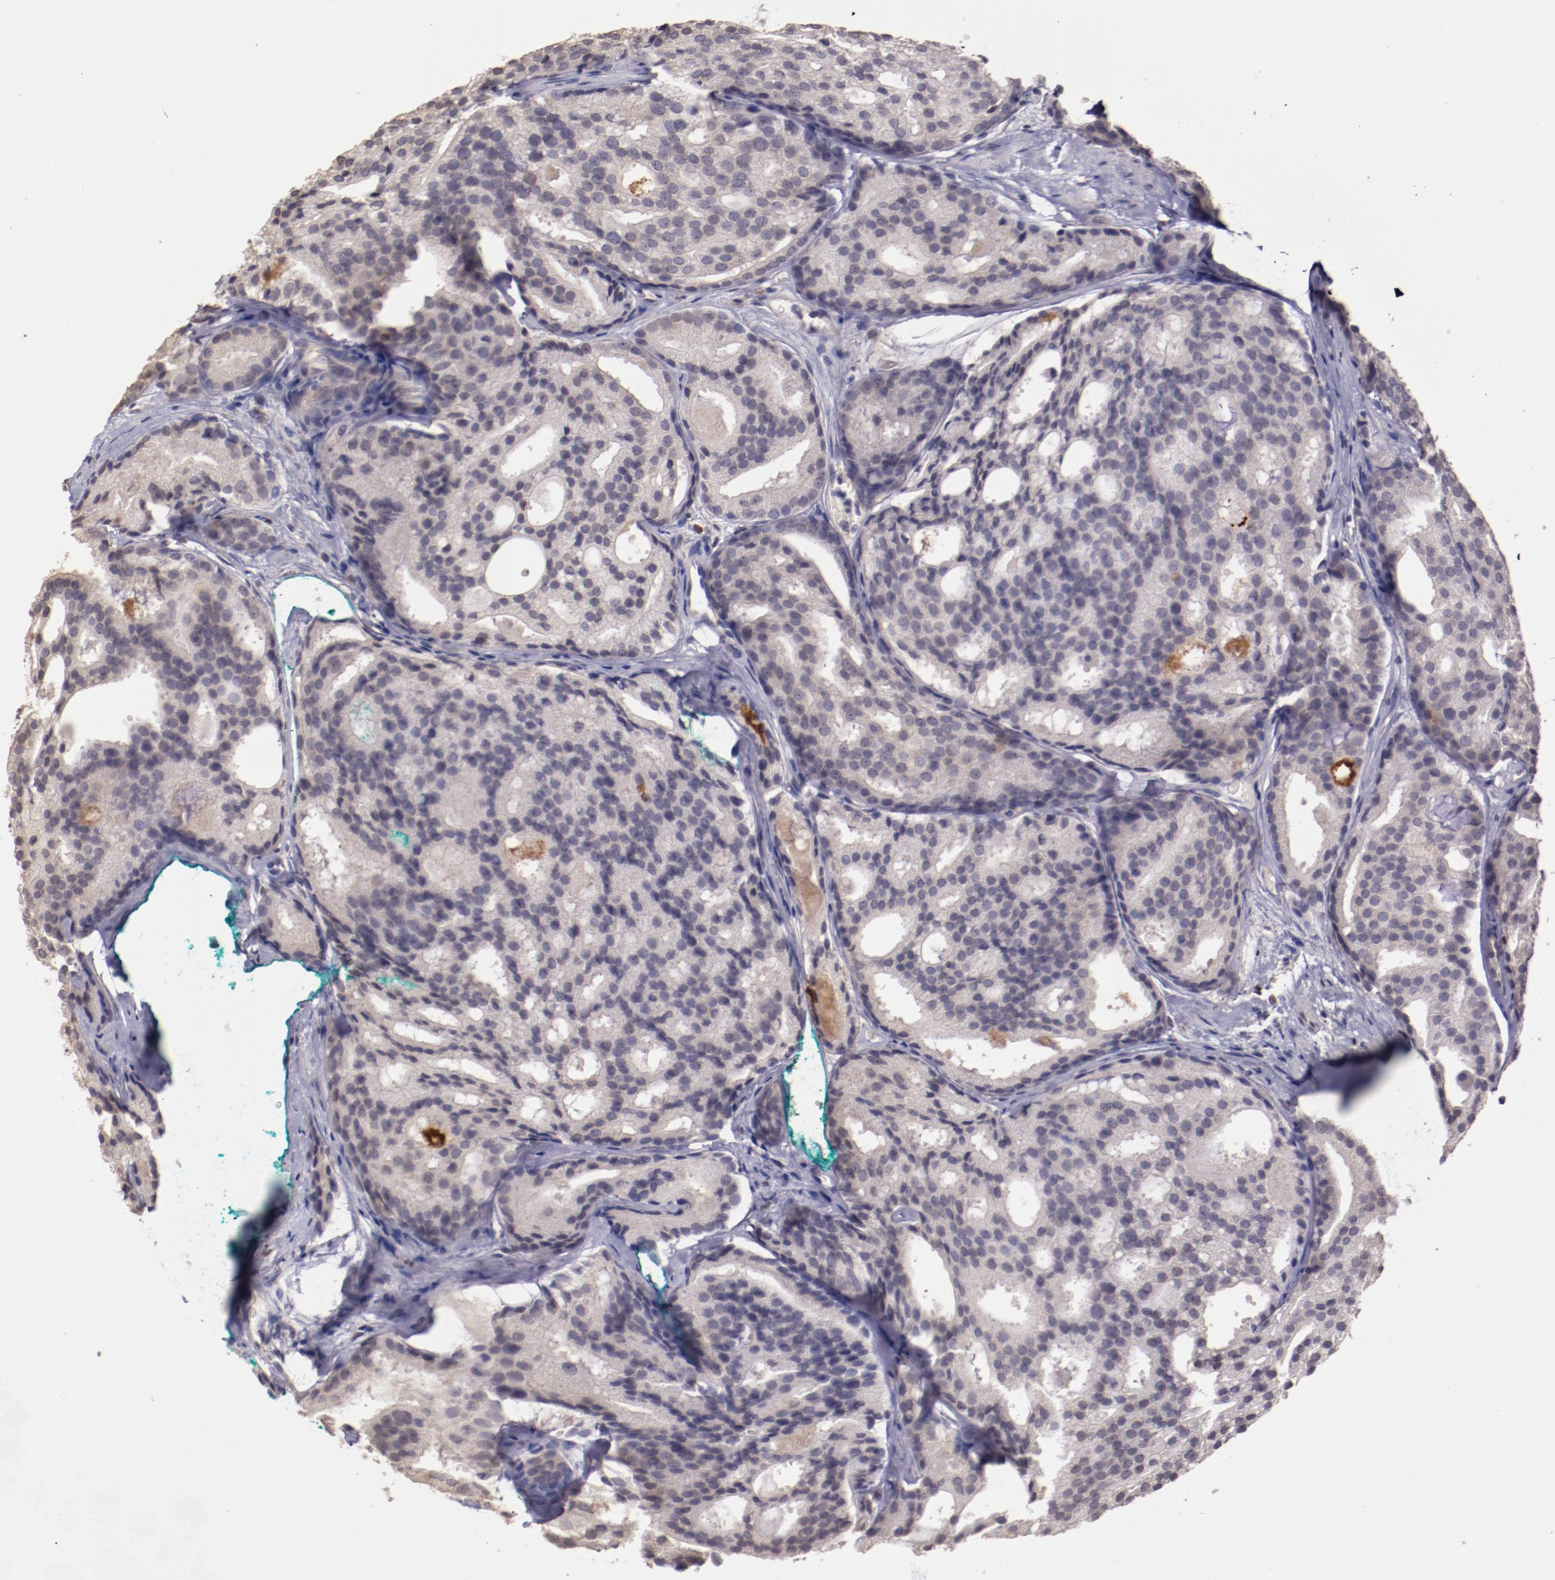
{"staining": {"intensity": "weak", "quantity": ">75%", "location": "cytoplasmic/membranous"}, "tissue": "prostate cancer", "cell_type": "Tumor cells", "image_type": "cancer", "snomed": [{"axis": "morphology", "description": "Adenocarcinoma, High grade"}, {"axis": "topography", "description": "Prostate"}], "caption": "Prostate cancer stained with a protein marker exhibits weak staining in tumor cells.", "gene": "NUP62CL", "patient": {"sex": "male", "age": 64}}